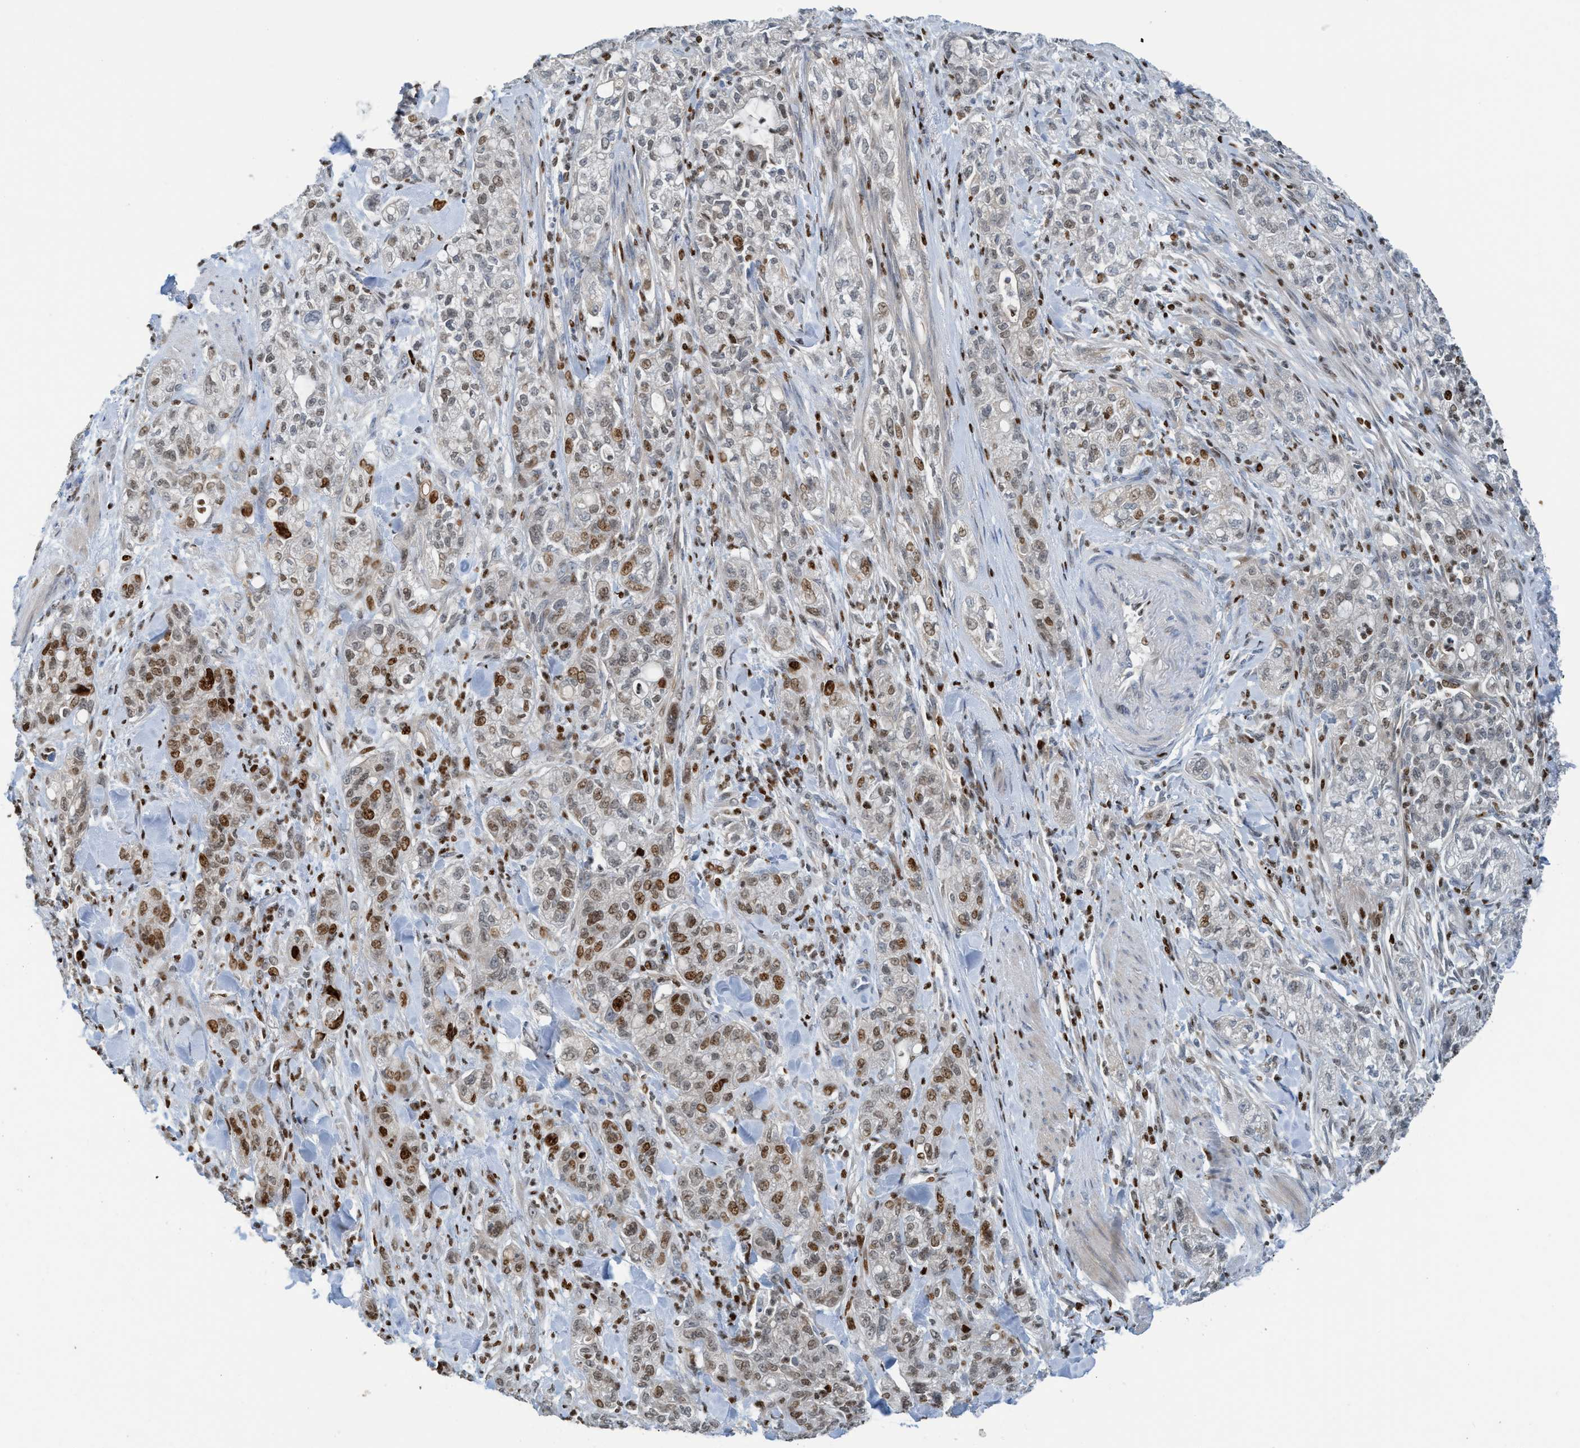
{"staining": {"intensity": "moderate", "quantity": "25%-75%", "location": "nuclear"}, "tissue": "pancreatic cancer", "cell_type": "Tumor cells", "image_type": "cancer", "snomed": [{"axis": "morphology", "description": "Adenocarcinoma, NOS"}, {"axis": "topography", "description": "Pancreas"}], "caption": "An IHC image of tumor tissue is shown. Protein staining in brown labels moderate nuclear positivity in pancreatic cancer (adenocarcinoma) within tumor cells.", "gene": "SH3D19", "patient": {"sex": "female", "age": 78}}